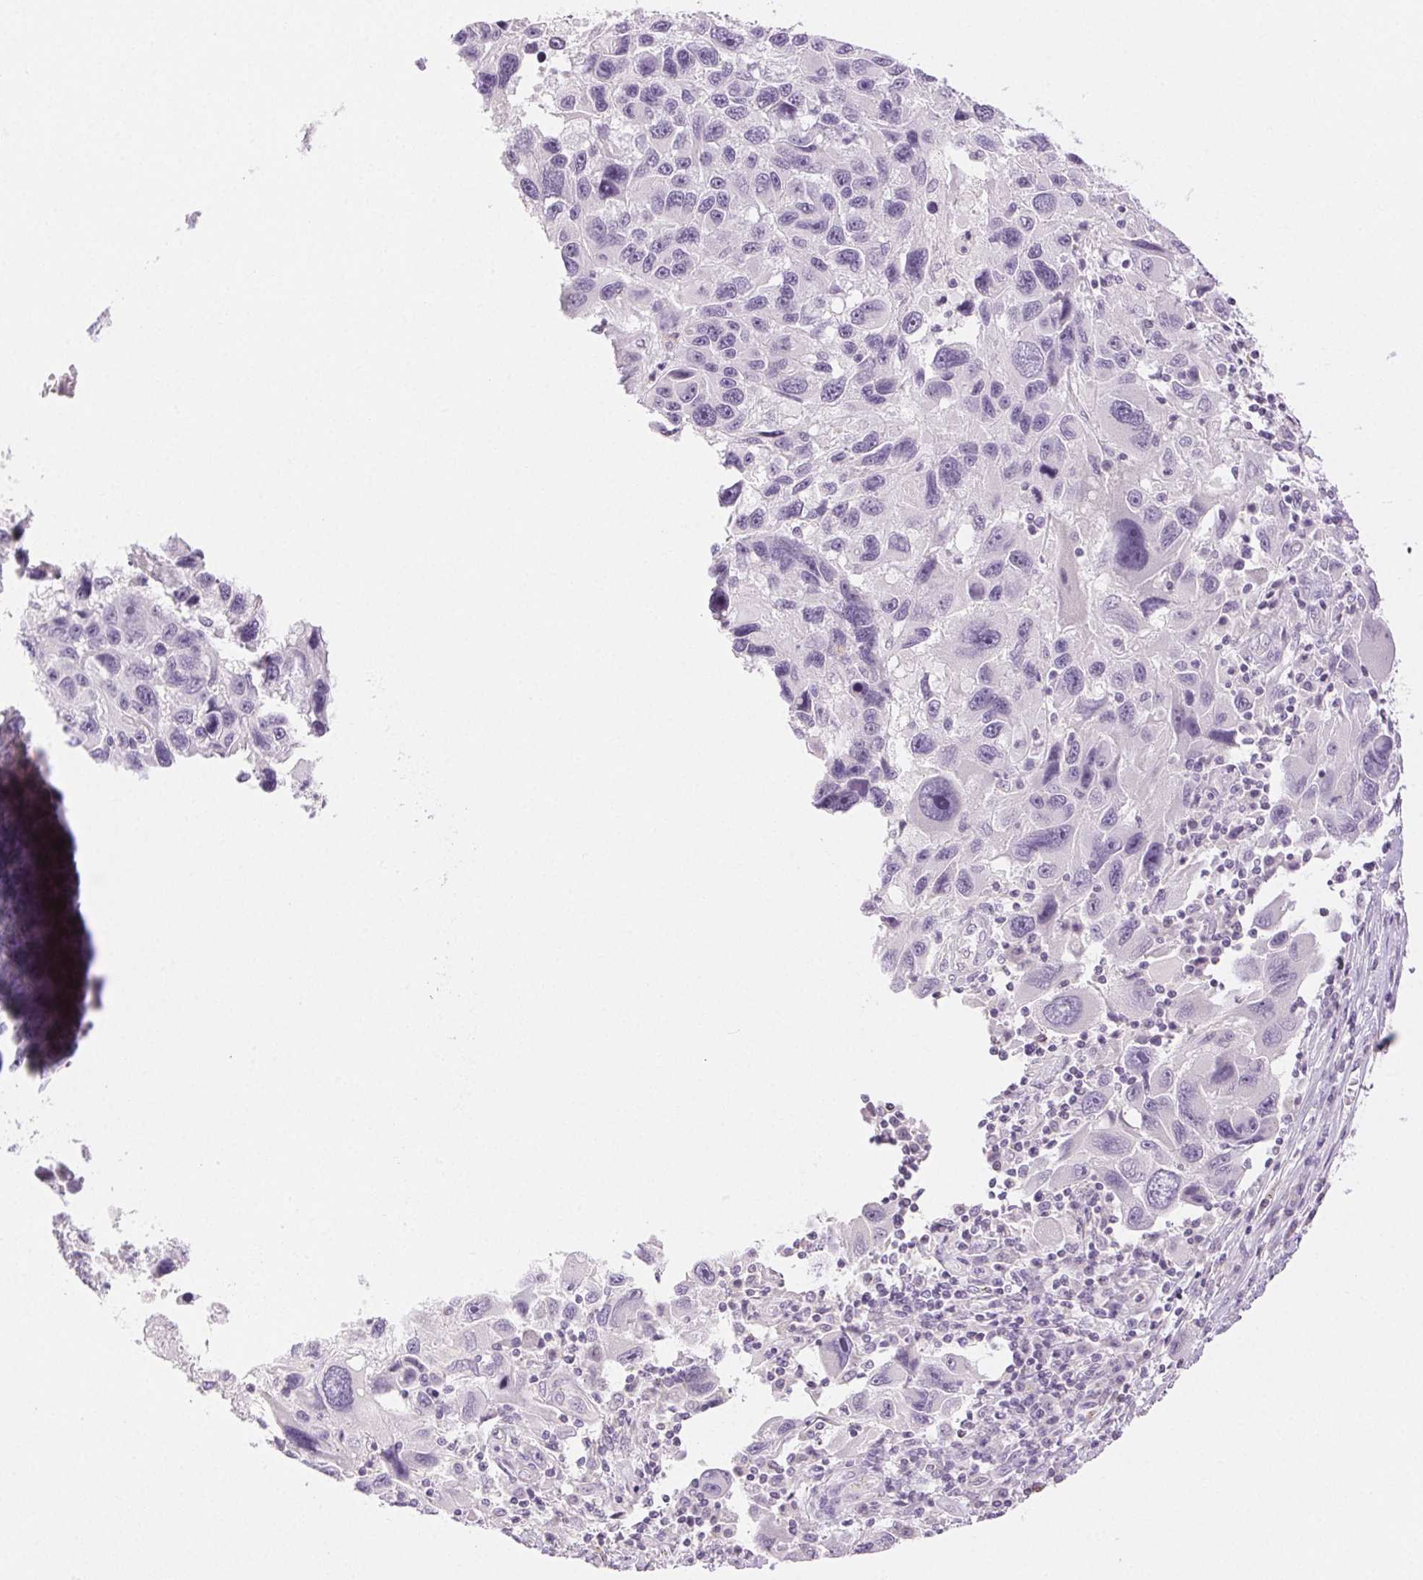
{"staining": {"intensity": "negative", "quantity": "none", "location": "none"}, "tissue": "melanoma", "cell_type": "Tumor cells", "image_type": "cancer", "snomed": [{"axis": "morphology", "description": "Malignant melanoma, NOS"}, {"axis": "topography", "description": "Skin"}], "caption": "Immunohistochemical staining of melanoma shows no significant positivity in tumor cells.", "gene": "SLC5A2", "patient": {"sex": "male", "age": 53}}